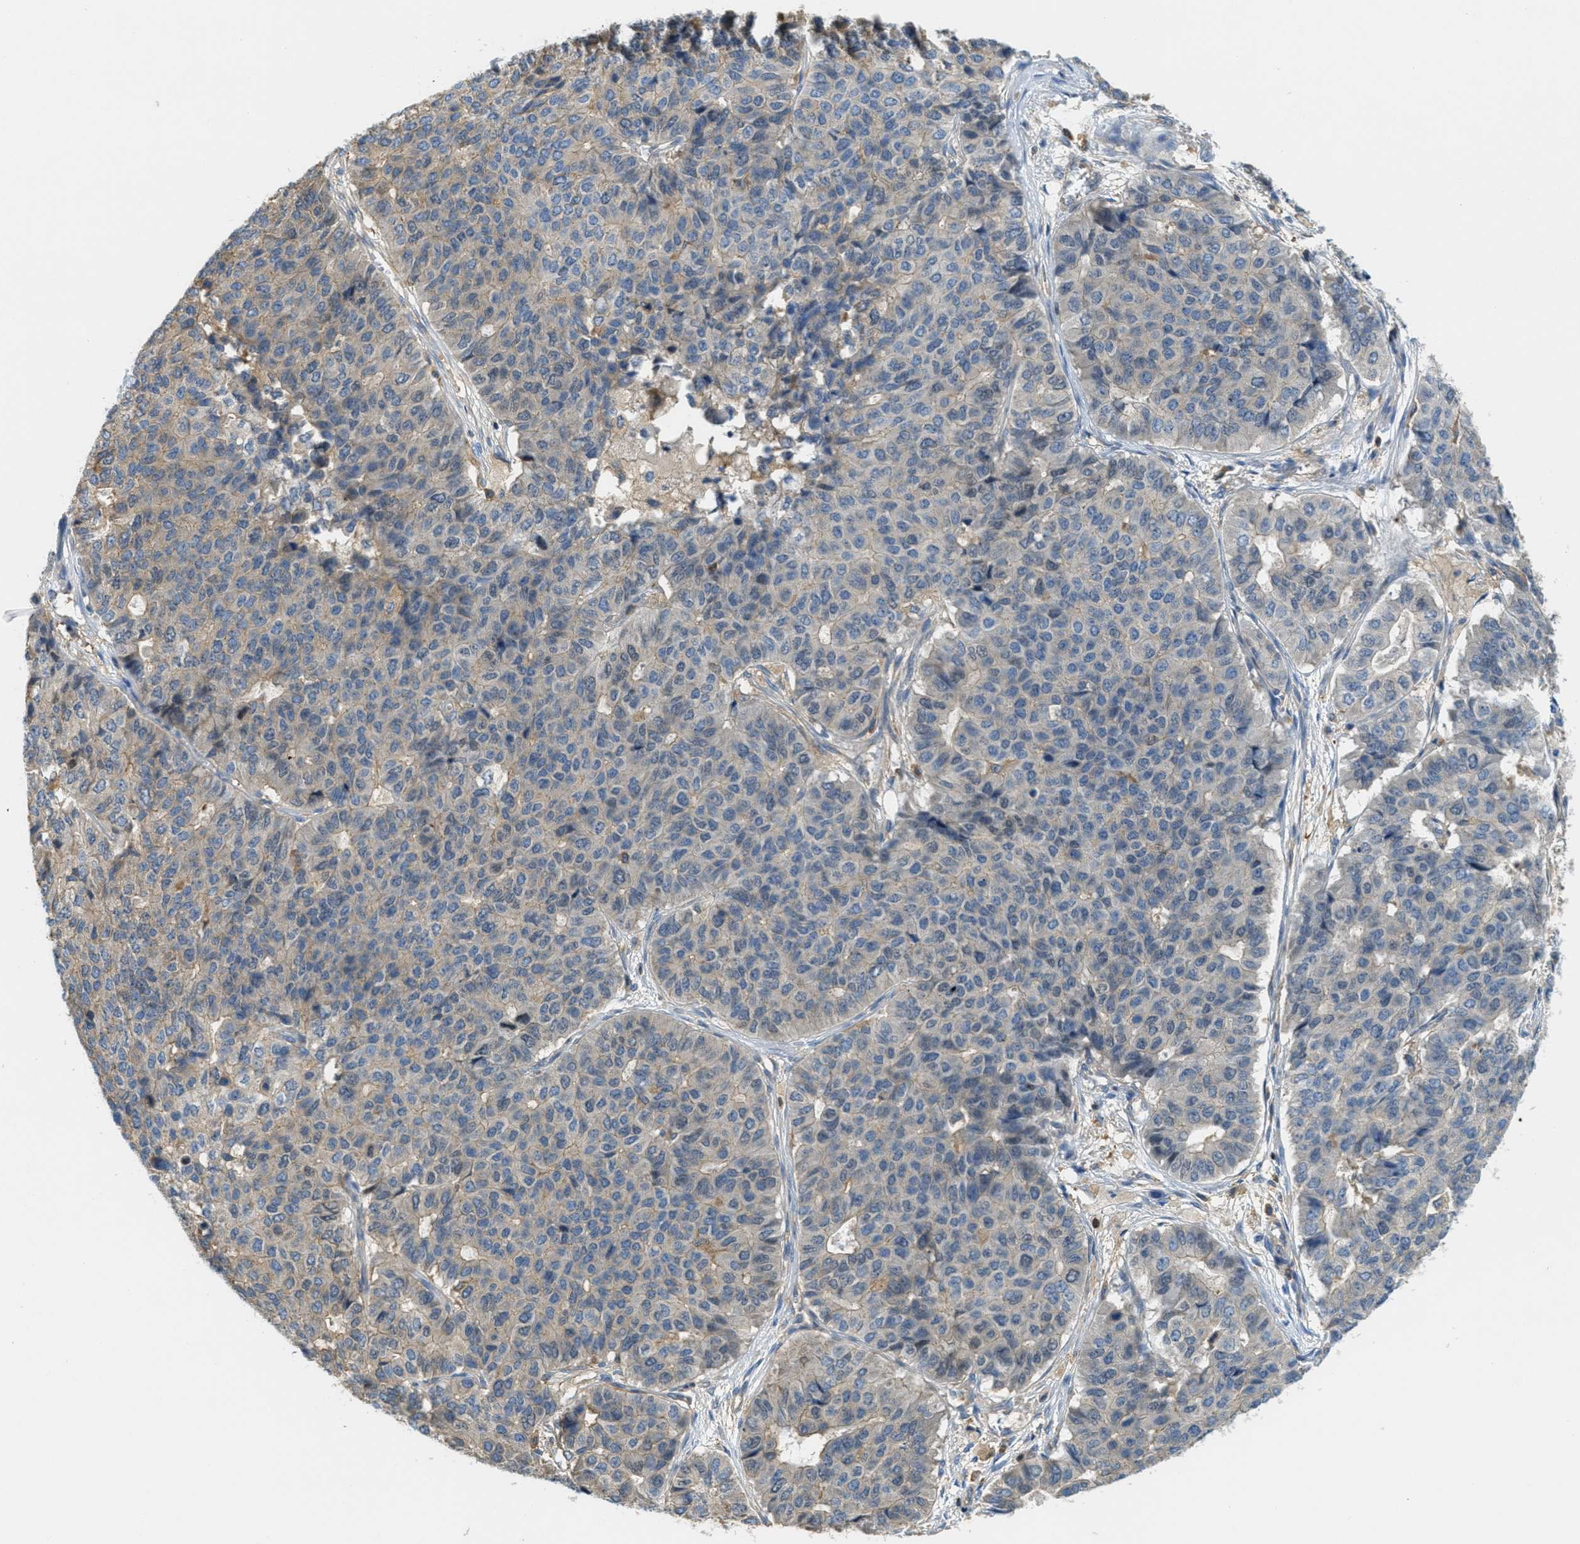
{"staining": {"intensity": "weak", "quantity": "<25%", "location": "cytoplasmic/membranous"}, "tissue": "pancreatic cancer", "cell_type": "Tumor cells", "image_type": "cancer", "snomed": [{"axis": "morphology", "description": "Adenocarcinoma, NOS"}, {"axis": "topography", "description": "Pancreas"}], "caption": "Immunohistochemistry of pancreatic adenocarcinoma displays no staining in tumor cells.", "gene": "GRIK2", "patient": {"sex": "male", "age": 50}}